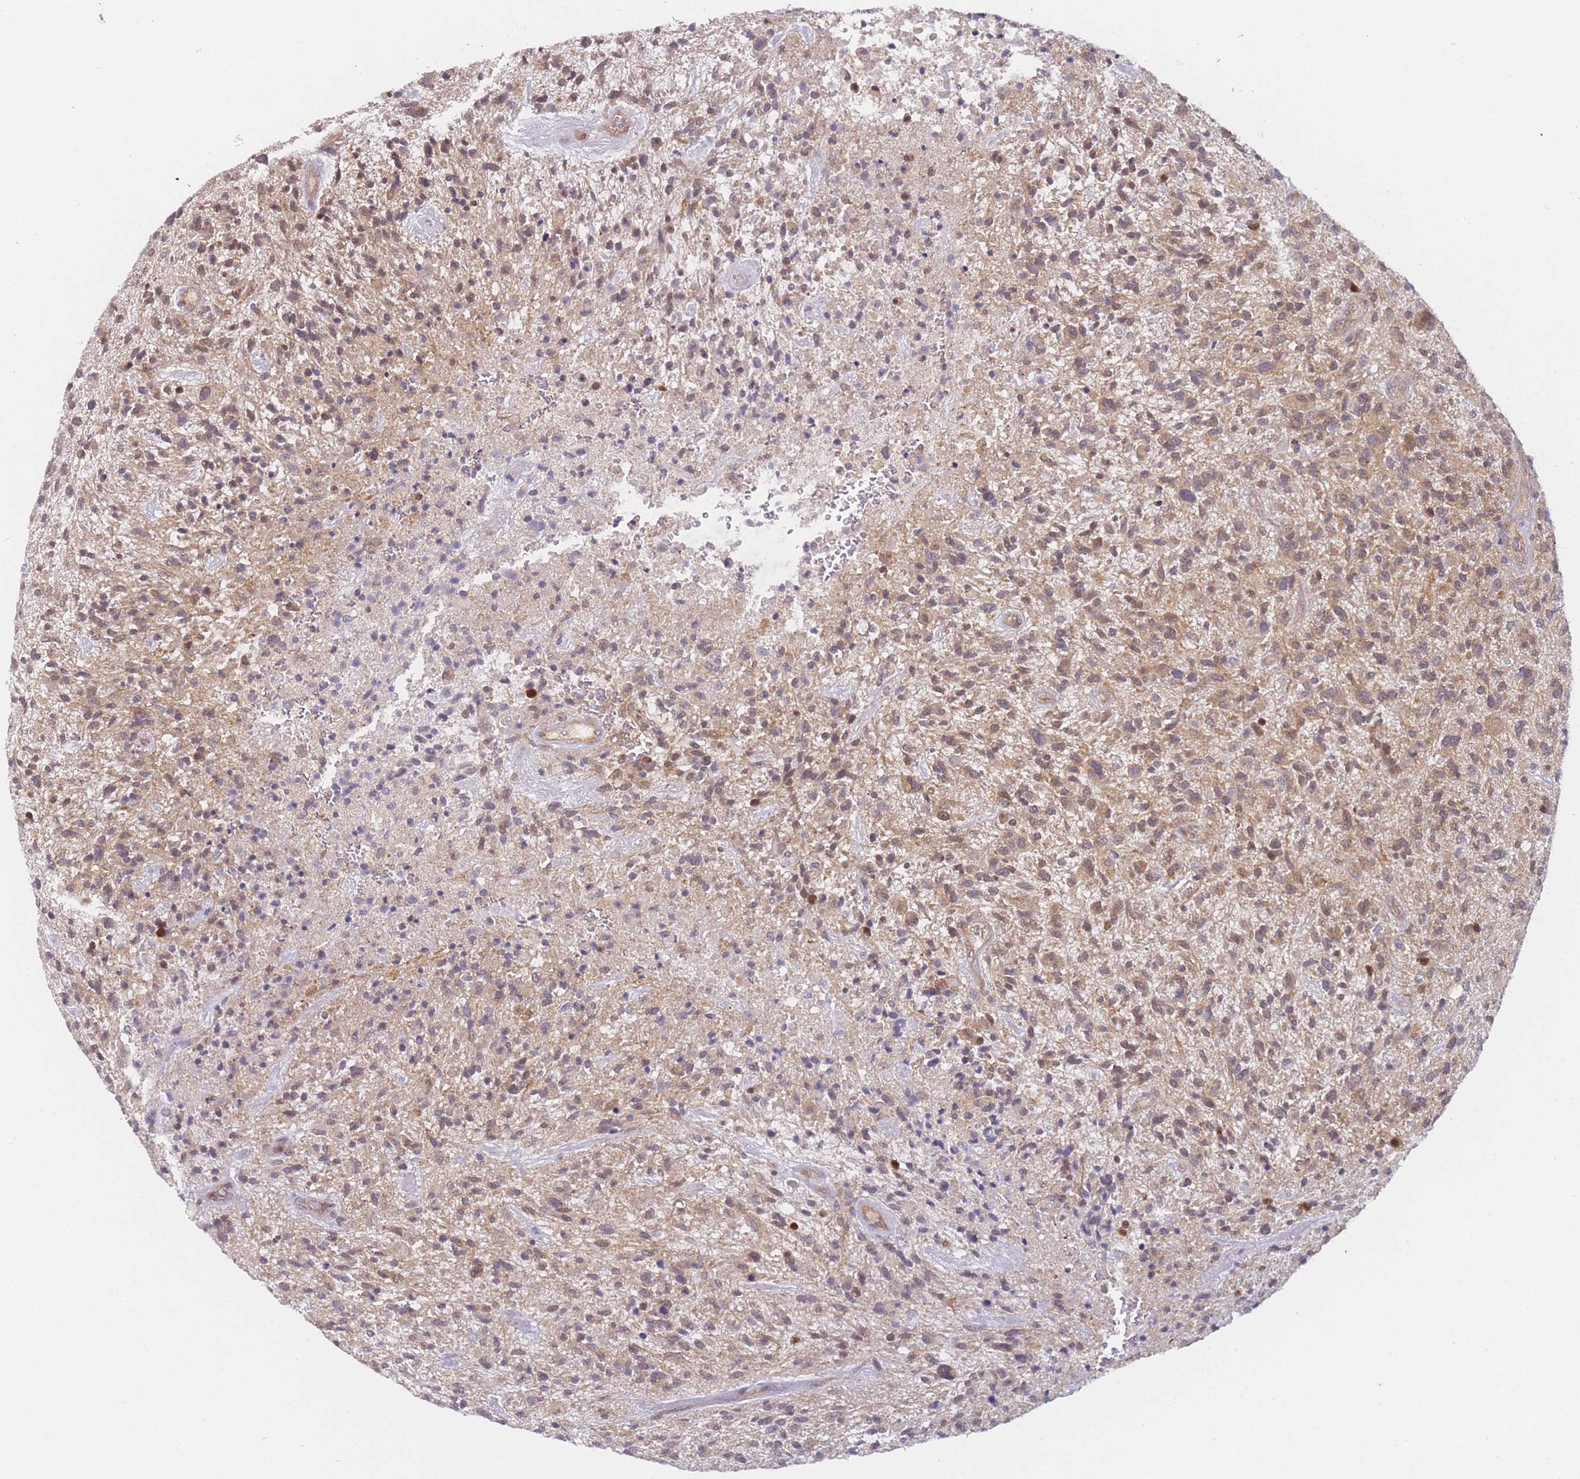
{"staining": {"intensity": "weak", "quantity": "25%-75%", "location": "cytoplasmic/membranous"}, "tissue": "glioma", "cell_type": "Tumor cells", "image_type": "cancer", "snomed": [{"axis": "morphology", "description": "Glioma, malignant, High grade"}, {"axis": "topography", "description": "Brain"}], "caption": "Glioma stained with a protein marker shows weak staining in tumor cells.", "gene": "MRI1", "patient": {"sex": "male", "age": 47}}